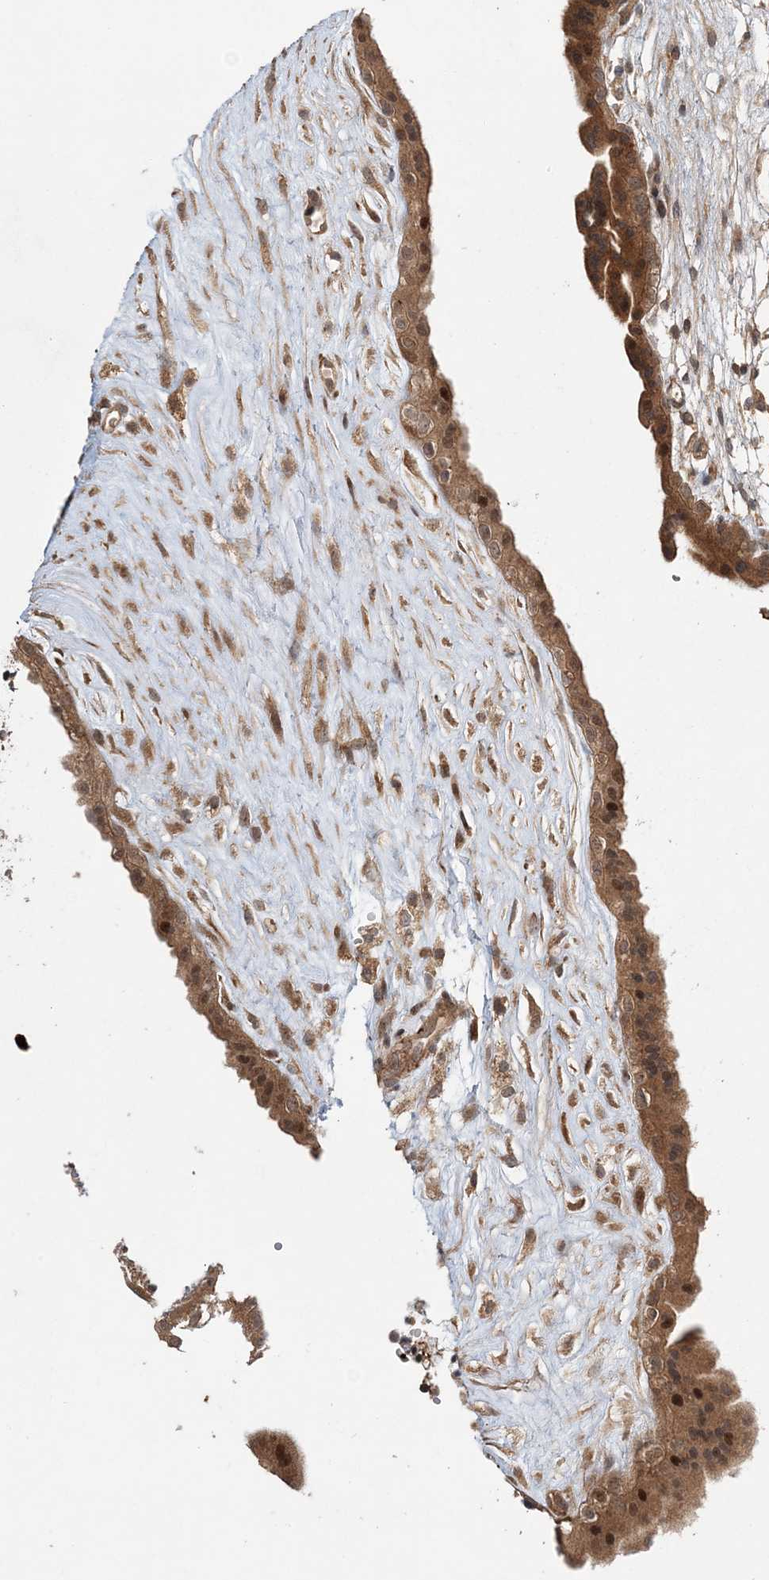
{"staining": {"intensity": "strong", "quantity": ">75%", "location": "cytoplasmic/membranous,nuclear"}, "tissue": "placenta", "cell_type": "Decidual cells", "image_type": "normal", "snomed": [{"axis": "morphology", "description": "Normal tissue, NOS"}, {"axis": "topography", "description": "Placenta"}], "caption": "High-magnification brightfield microscopy of unremarkable placenta stained with DAB (brown) and counterstained with hematoxylin (blue). decidual cells exhibit strong cytoplasmic/membranous,nuclear staining is appreciated in about>75% of cells.", "gene": "UBTD2", "patient": {"sex": "female", "age": 18}}